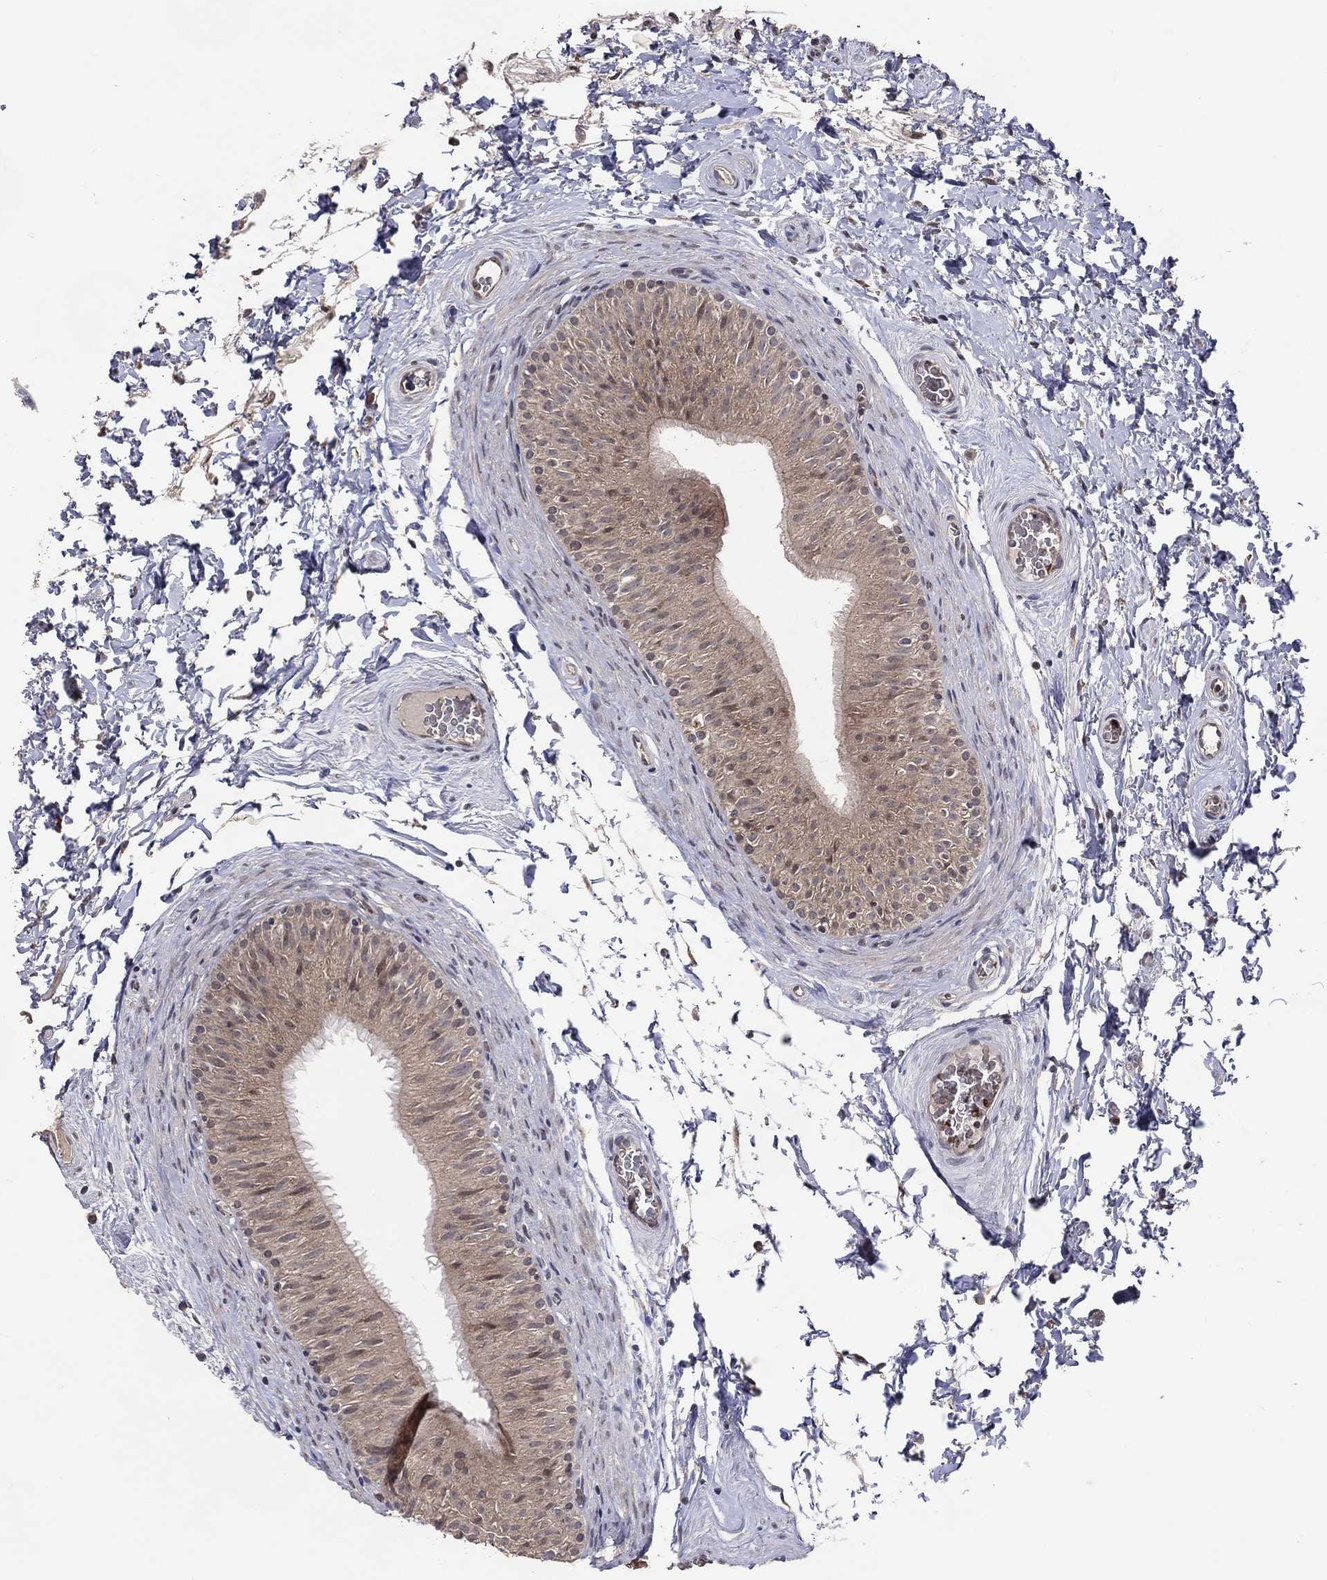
{"staining": {"intensity": "negative", "quantity": "none", "location": "none"}, "tissue": "epididymis", "cell_type": "Glandular cells", "image_type": "normal", "snomed": [{"axis": "morphology", "description": "Normal tissue, NOS"}, {"axis": "topography", "description": "Epididymis"}], "caption": "Glandular cells are negative for protein expression in unremarkable human epididymis. (Stains: DAB (3,3'-diaminobenzidine) IHC with hematoxylin counter stain, Microscopy: brightfield microscopy at high magnification).", "gene": "DNAH7", "patient": {"sex": "male", "age": 34}}